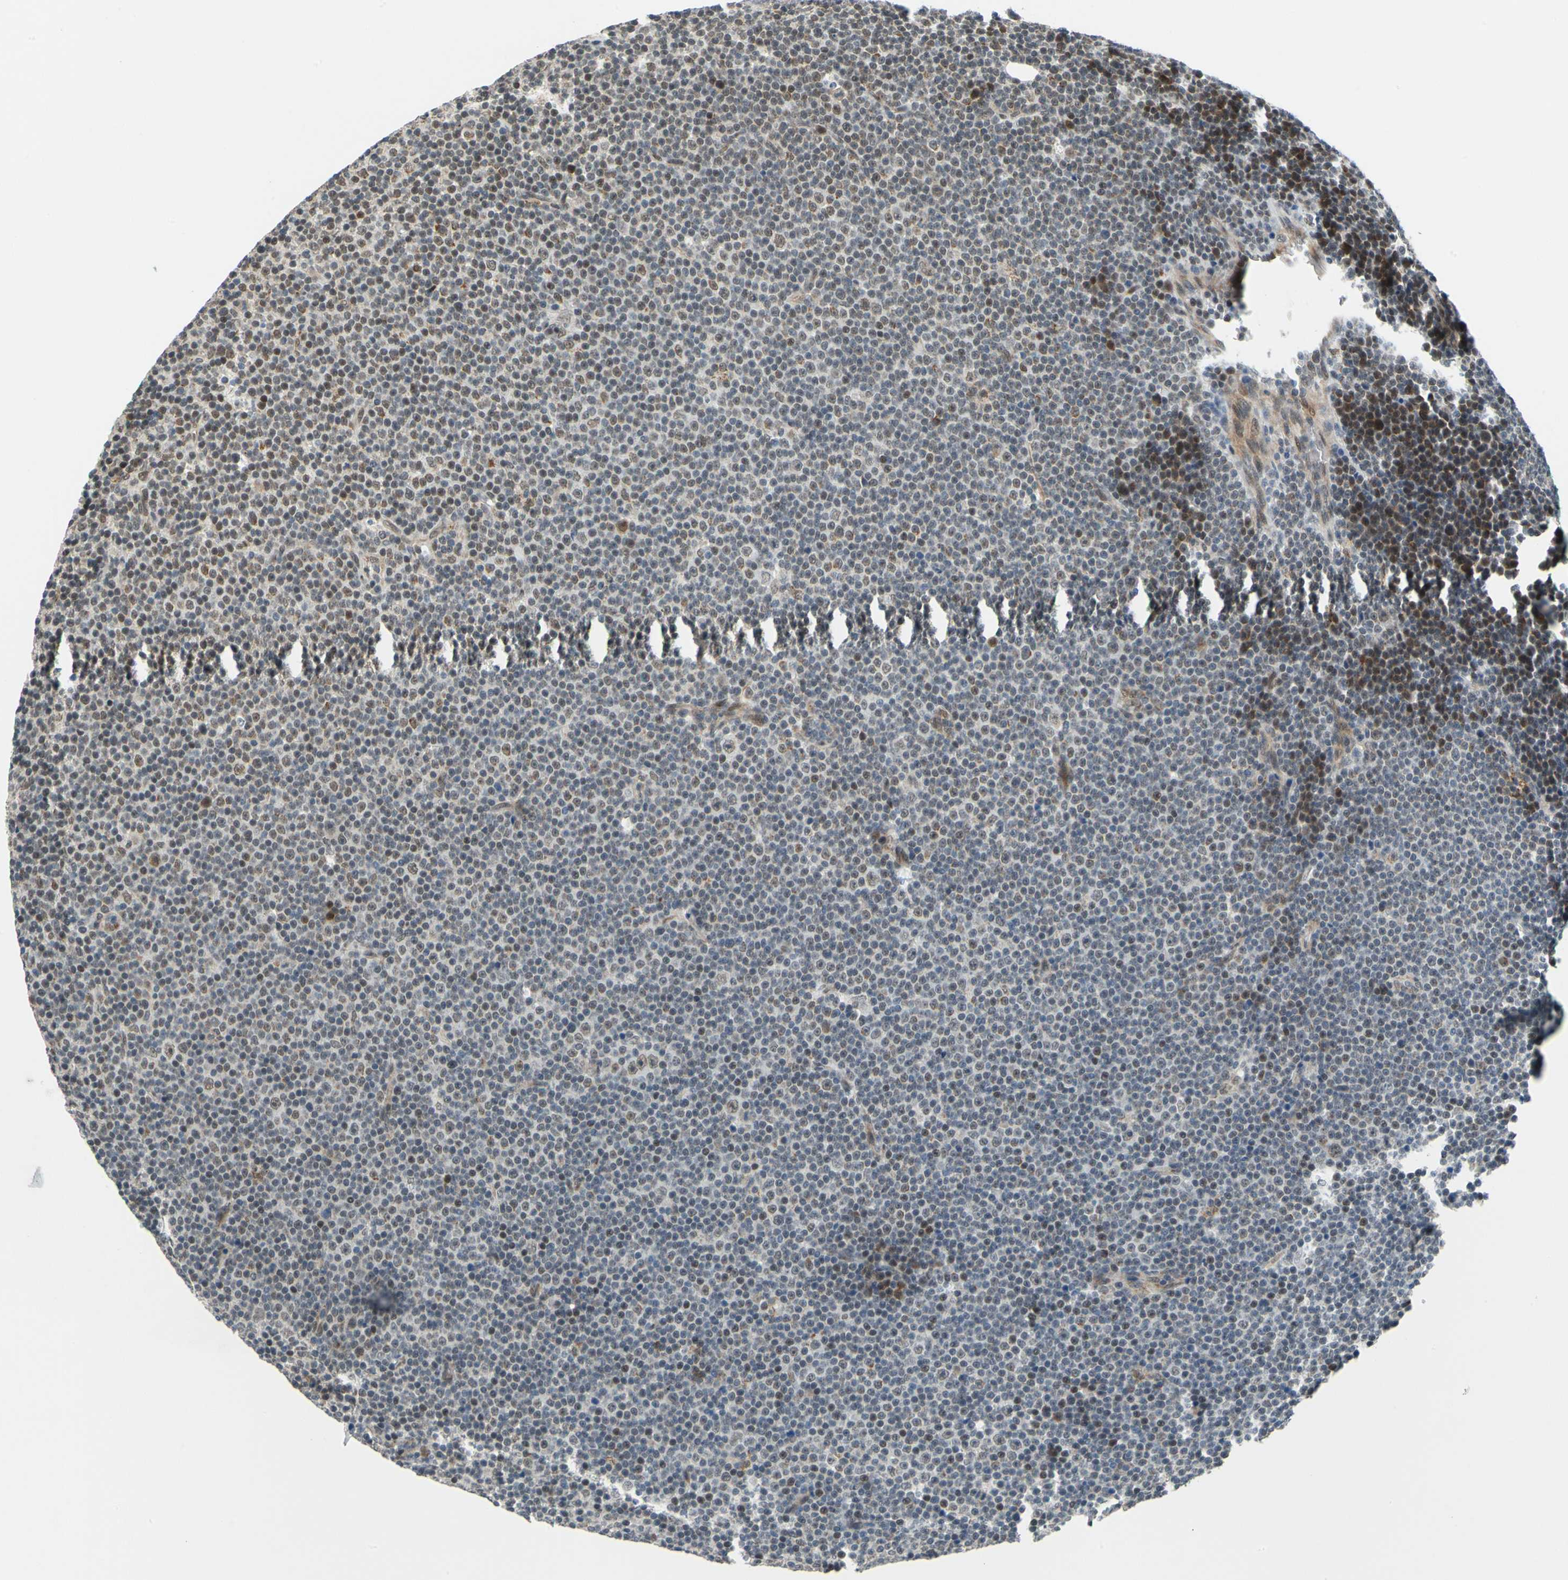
{"staining": {"intensity": "moderate", "quantity": "25%-75%", "location": "nuclear"}, "tissue": "lymphoma", "cell_type": "Tumor cells", "image_type": "cancer", "snomed": [{"axis": "morphology", "description": "Malignant lymphoma, non-Hodgkin's type, Low grade"}, {"axis": "topography", "description": "Lymph node"}], "caption": "This micrograph exhibits malignant lymphoma, non-Hodgkin's type (low-grade) stained with immunohistochemistry (IHC) to label a protein in brown. The nuclear of tumor cells show moderate positivity for the protein. Nuclei are counter-stained blue.", "gene": "POGZ", "patient": {"sex": "female", "age": 67}}